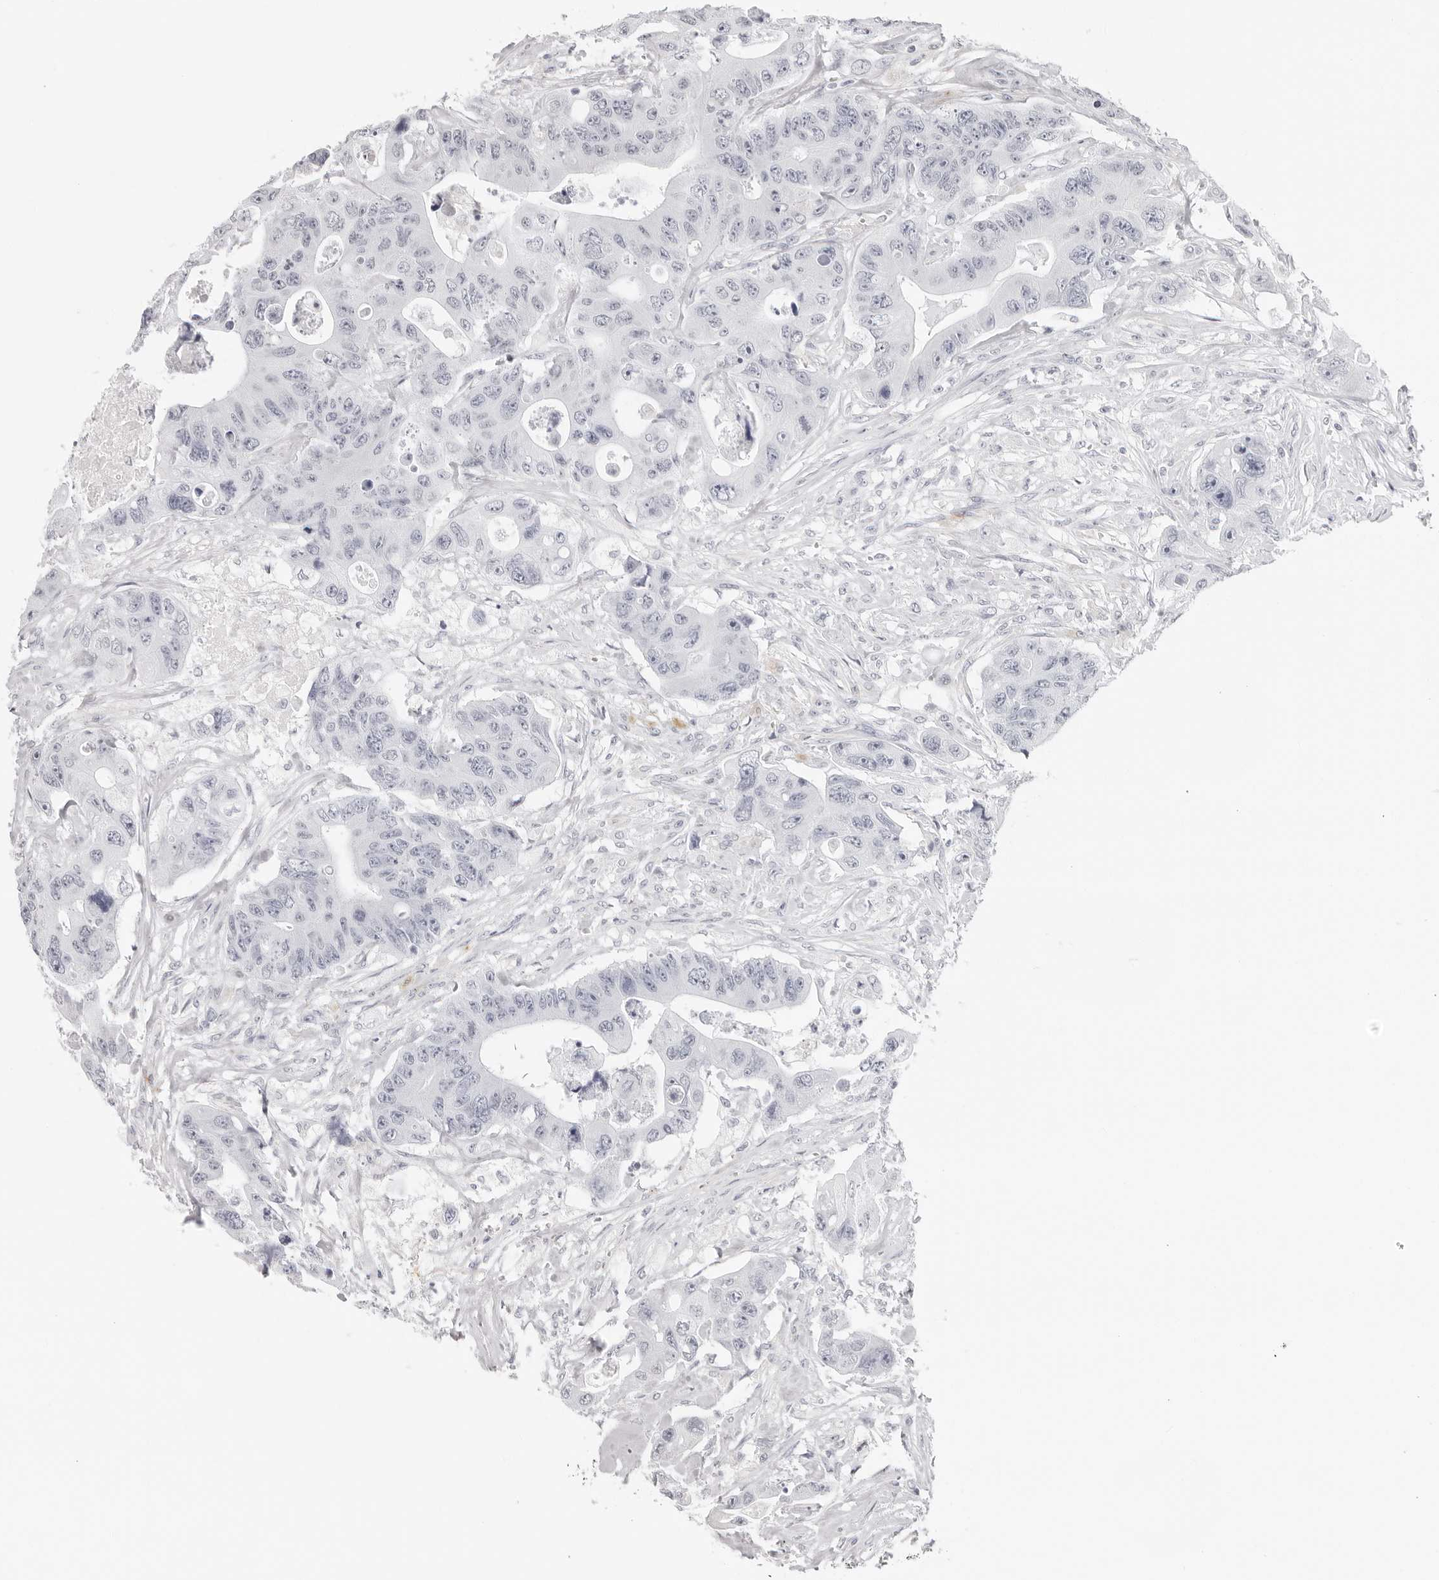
{"staining": {"intensity": "negative", "quantity": "none", "location": "none"}, "tissue": "colorectal cancer", "cell_type": "Tumor cells", "image_type": "cancer", "snomed": [{"axis": "morphology", "description": "Adenocarcinoma, NOS"}, {"axis": "topography", "description": "Colon"}], "caption": "The histopathology image shows no staining of tumor cells in colorectal cancer (adenocarcinoma).", "gene": "STRADB", "patient": {"sex": "female", "age": 46}}